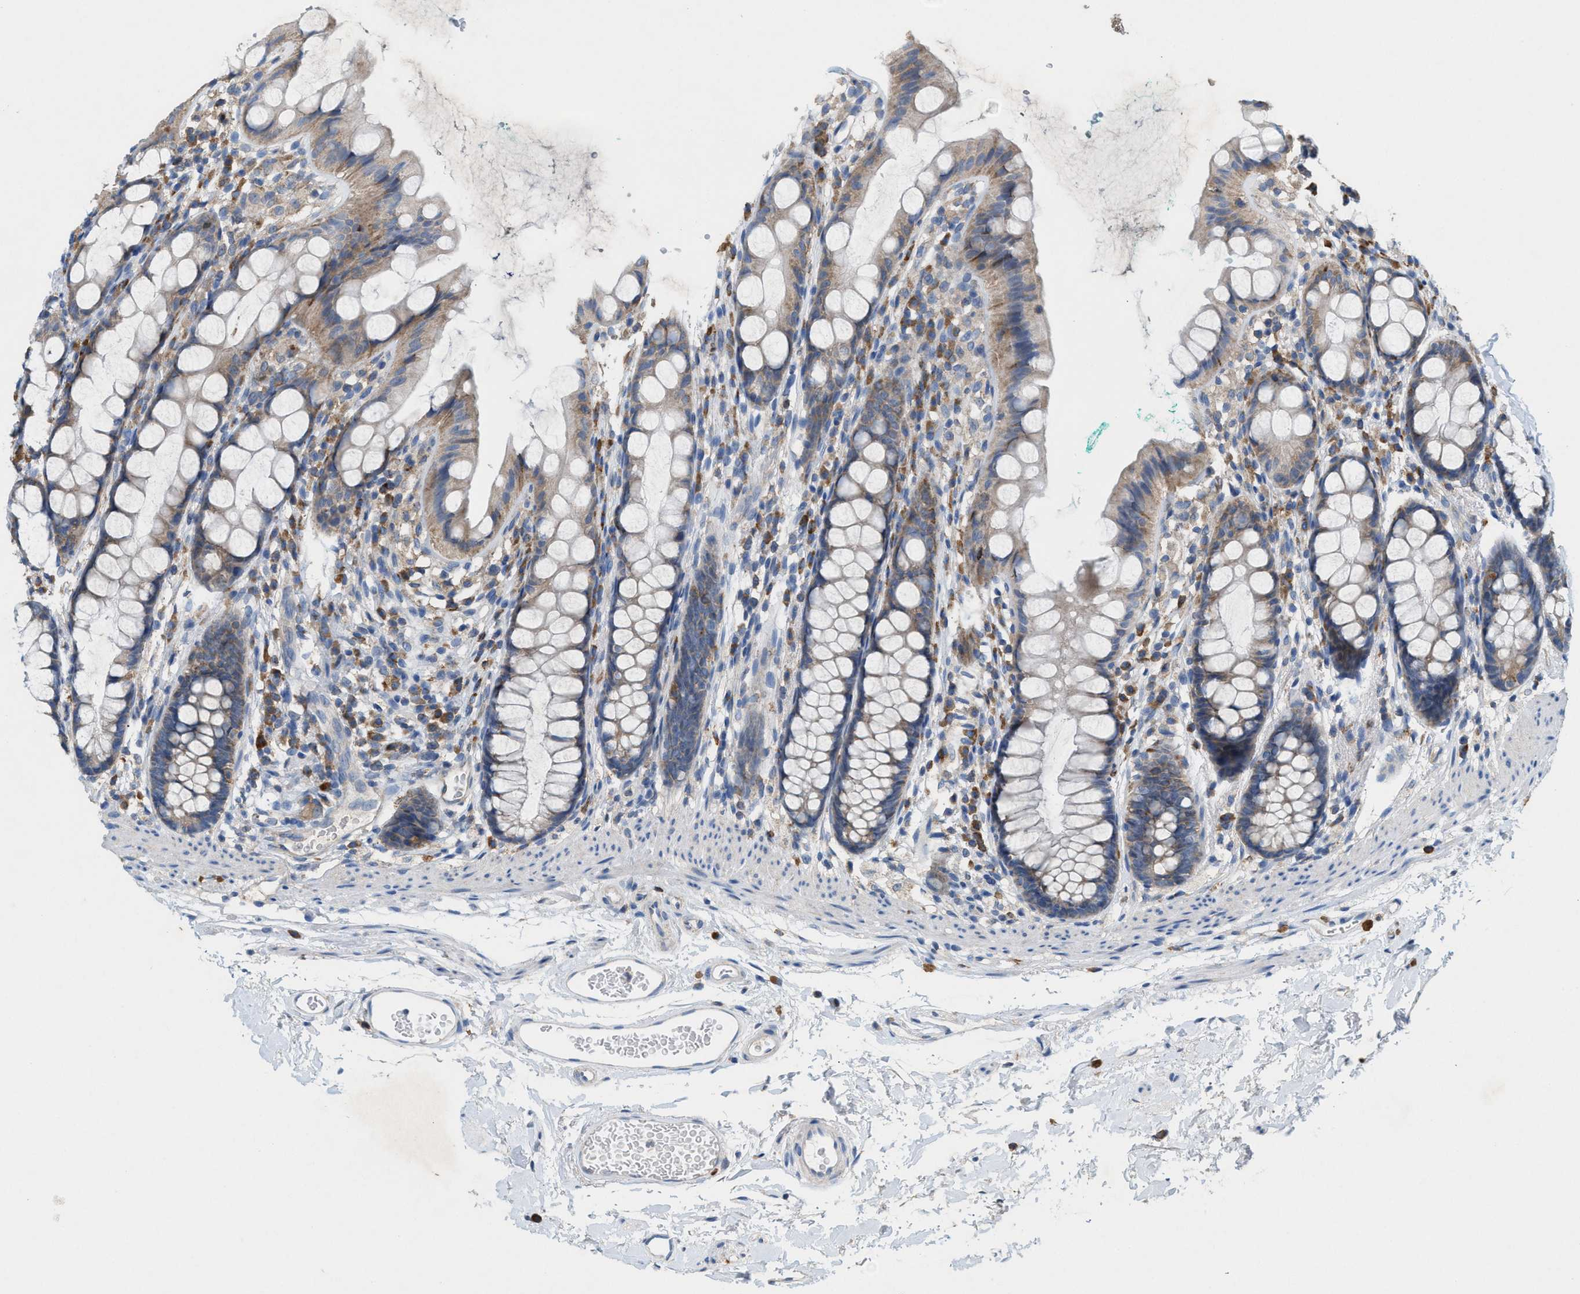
{"staining": {"intensity": "weak", "quantity": ">75%", "location": "cytoplasmic/membranous"}, "tissue": "rectum", "cell_type": "Glandular cells", "image_type": "normal", "snomed": [{"axis": "morphology", "description": "Normal tissue, NOS"}, {"axis": "topography", "description": "Rectum"}], "caption": "Approximately >75% of glandular cells in benign human rectum exhibit weak cytoplasmic/membranous protein positivity as visualized by brown immunohistochemical staining.", "gene": "DYNC2I1", "patient": {"sex": "female", "age": 65}}